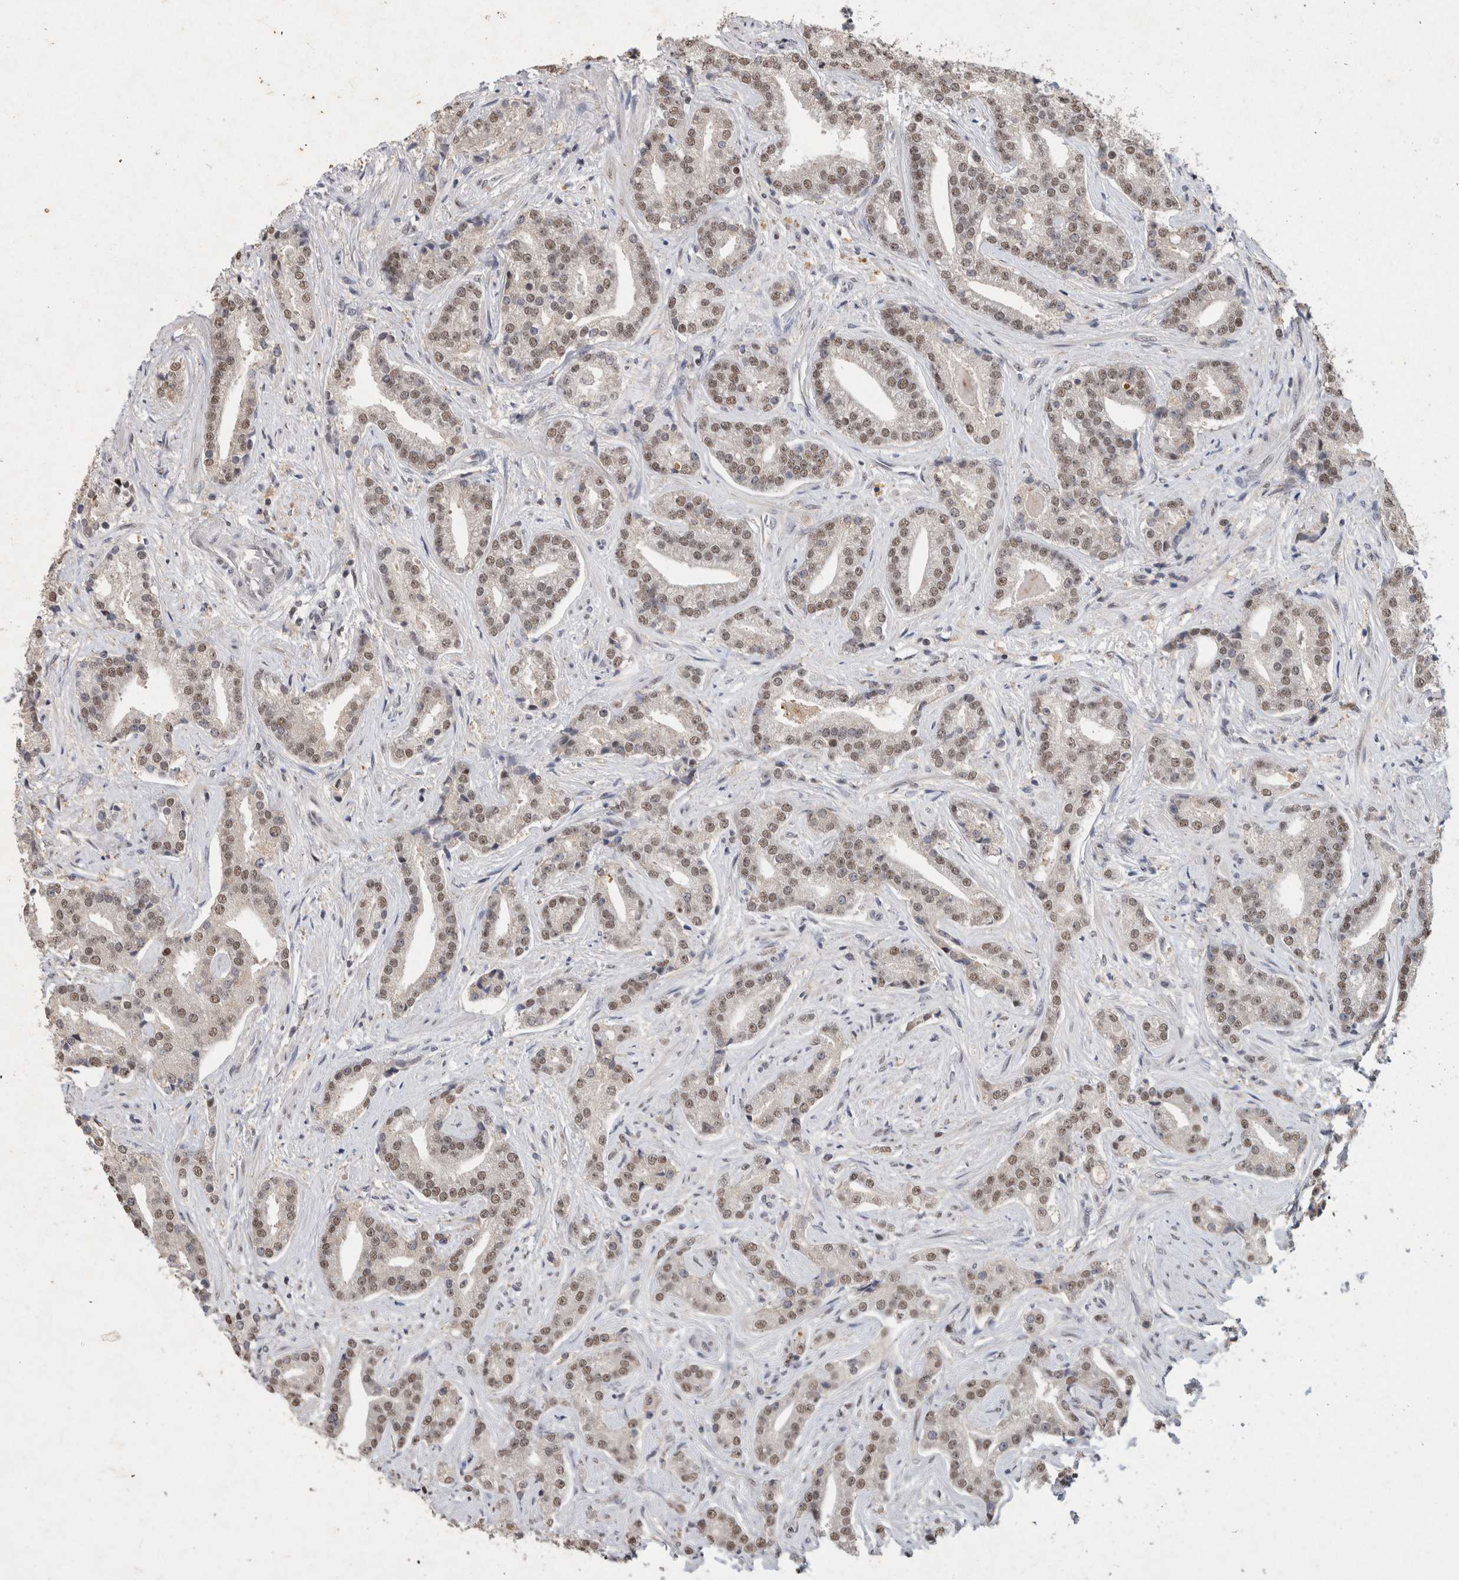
{"staining": {"intensity": "weak", "quantity": ">75%", "location": "nuclear"}, "tissue": "prostate cancer", "cell_type": "Tumor cells", "image_type": "cancer", "snomed": [{"axis": "morphology", "description": "Adenocarcinoma, Low grade"}, {"axis": "topography", "description": "Prostate"}], "caption": "Approximately >75% of tumor cells in prostate low-grade adenocarcinoma demonstrate weak nuclear protein positivity as visualized by brown immunohistochemical staining.", "gene": "XRCC5", "patient": {"sex": "male", "age": 67}}